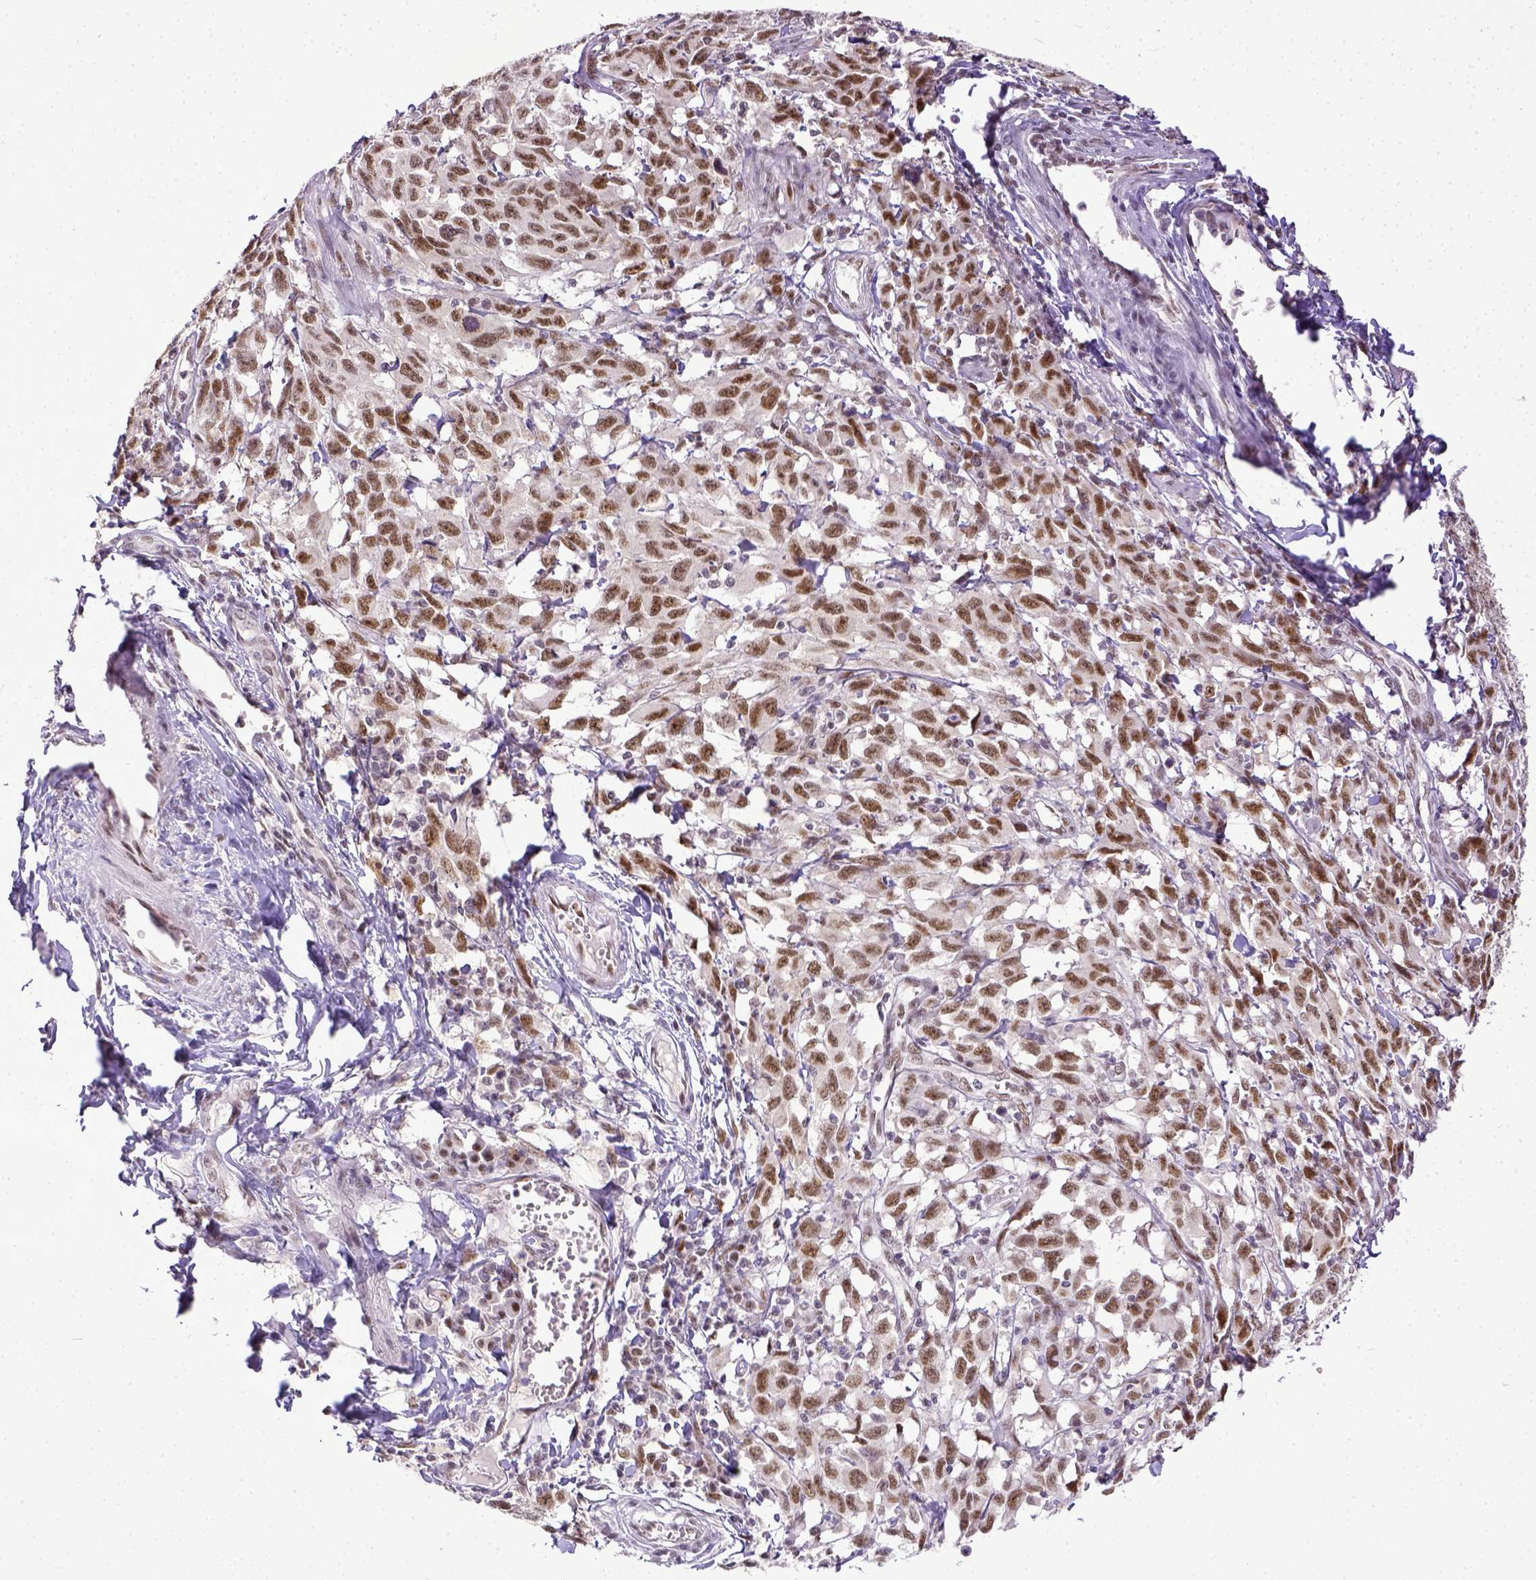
{"staining": {"intensity": "strong", "quantity": ">75%", "location": "nuclear"}, "tissue": "melanoma", "cell_type": "Tumor cells", "image_type": "cancer", "snomed": [{"axis": "morphology", "description": "Malignant melanoma, NOS"}, {"axis": "topography", "description": "Vulva, labia, clitoris and Bartholin´s gland, NO"}], "caption": "IHC image of neoplastic tissue: melanoma stained using immunohistochemistry demonstrates high levels of strong protein expression localized specifically in the nuclear of tumor cells, appearing as a nuclear brown color.", "gene": "ERCC1", "patient": {"sex": "female", "age": 75}}